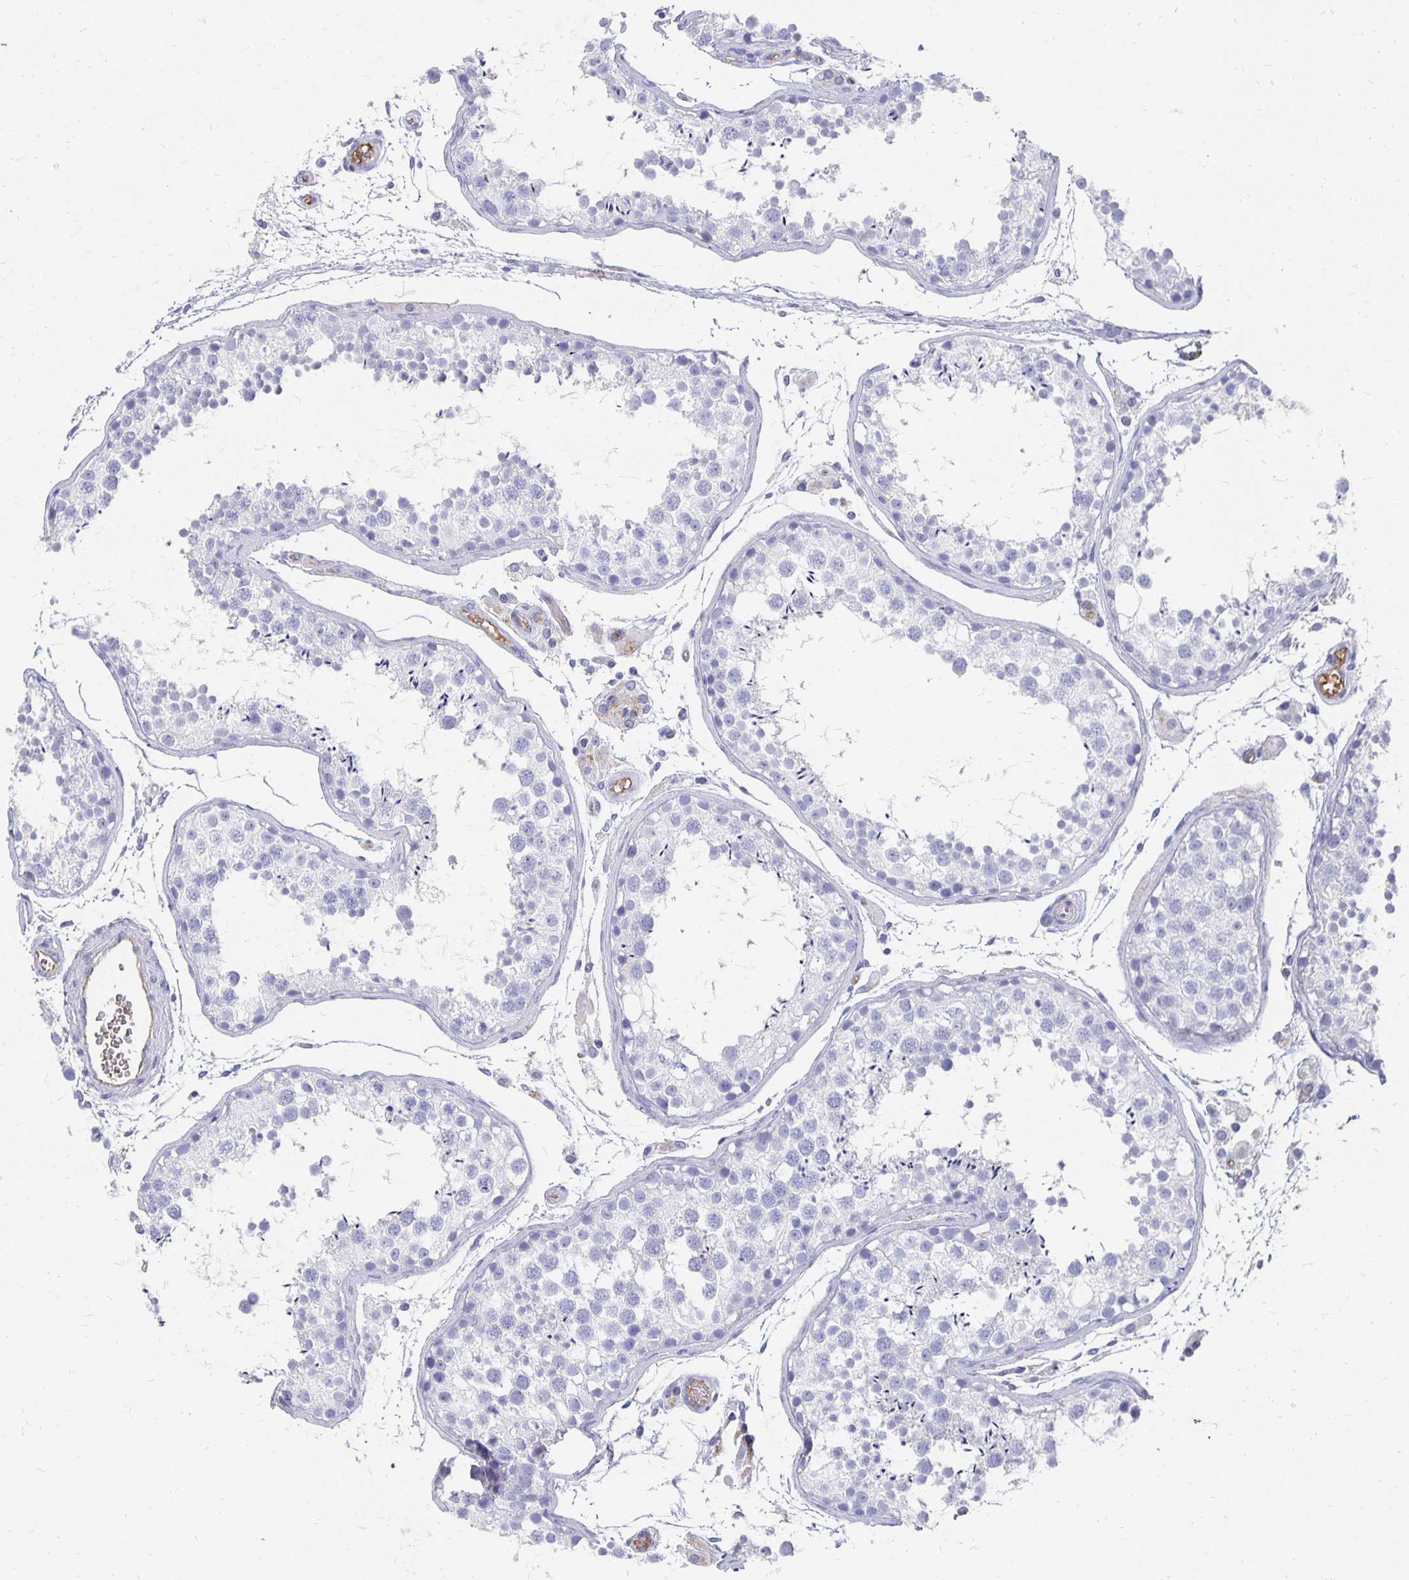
{"staining": {"intensity": "negative", "quantity": "none", "location": "none"}, "tissue": "testis", "cell_type": "Cells in seminiferous ducts", "image_type": "normal", "snomed": [{"axis": "morphology", "description": "Normal tissue, NOS"}, {"axis": "topography", "description": "Testis"}], "caption": "Immunohistochemistry (IHC) of unremarkable human testis exhibits no staining in cells in seminiferous ducts.", "gene": "APOB", "patient": {"sex": "male", "age": 29}}